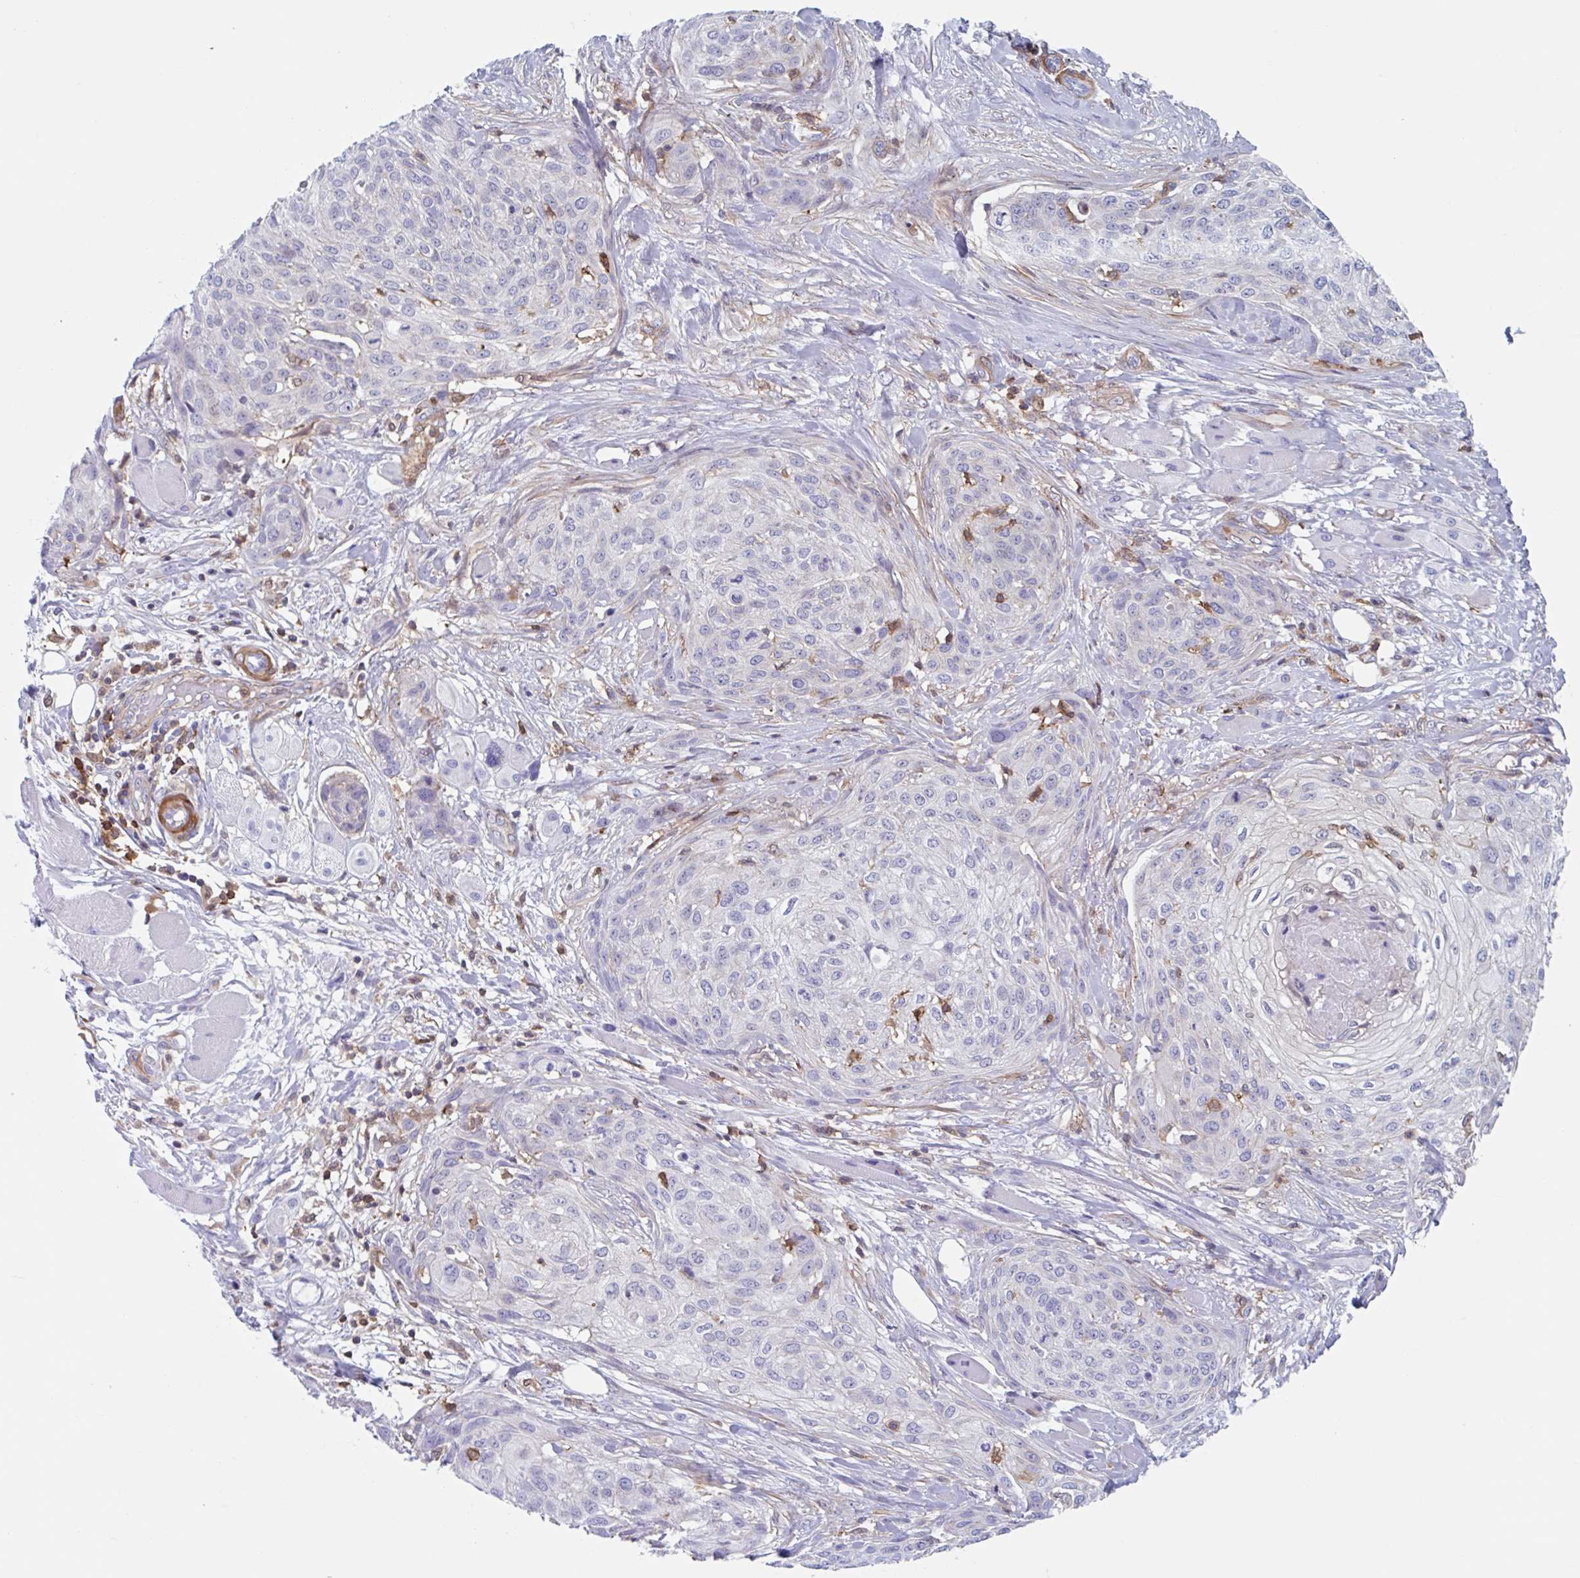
{"staining": {"intensity": "negative", "quantity": "none", "location": "none"}, "tissue": "skin cancer", "cell_type": "Tumor cells", "image_type": "cancer", "snomed": [{"axis": "morphology", "description": "Squamous cell carcinoma, NOS"}, {"axis": "topography", "description": "Skin"}], "caption": "Tumor cells show no significant protein expression in skin cancer (squamous cell carcinoma).", "gene": "EFHD1", "patient": {"sex": "female", "age": 87}}